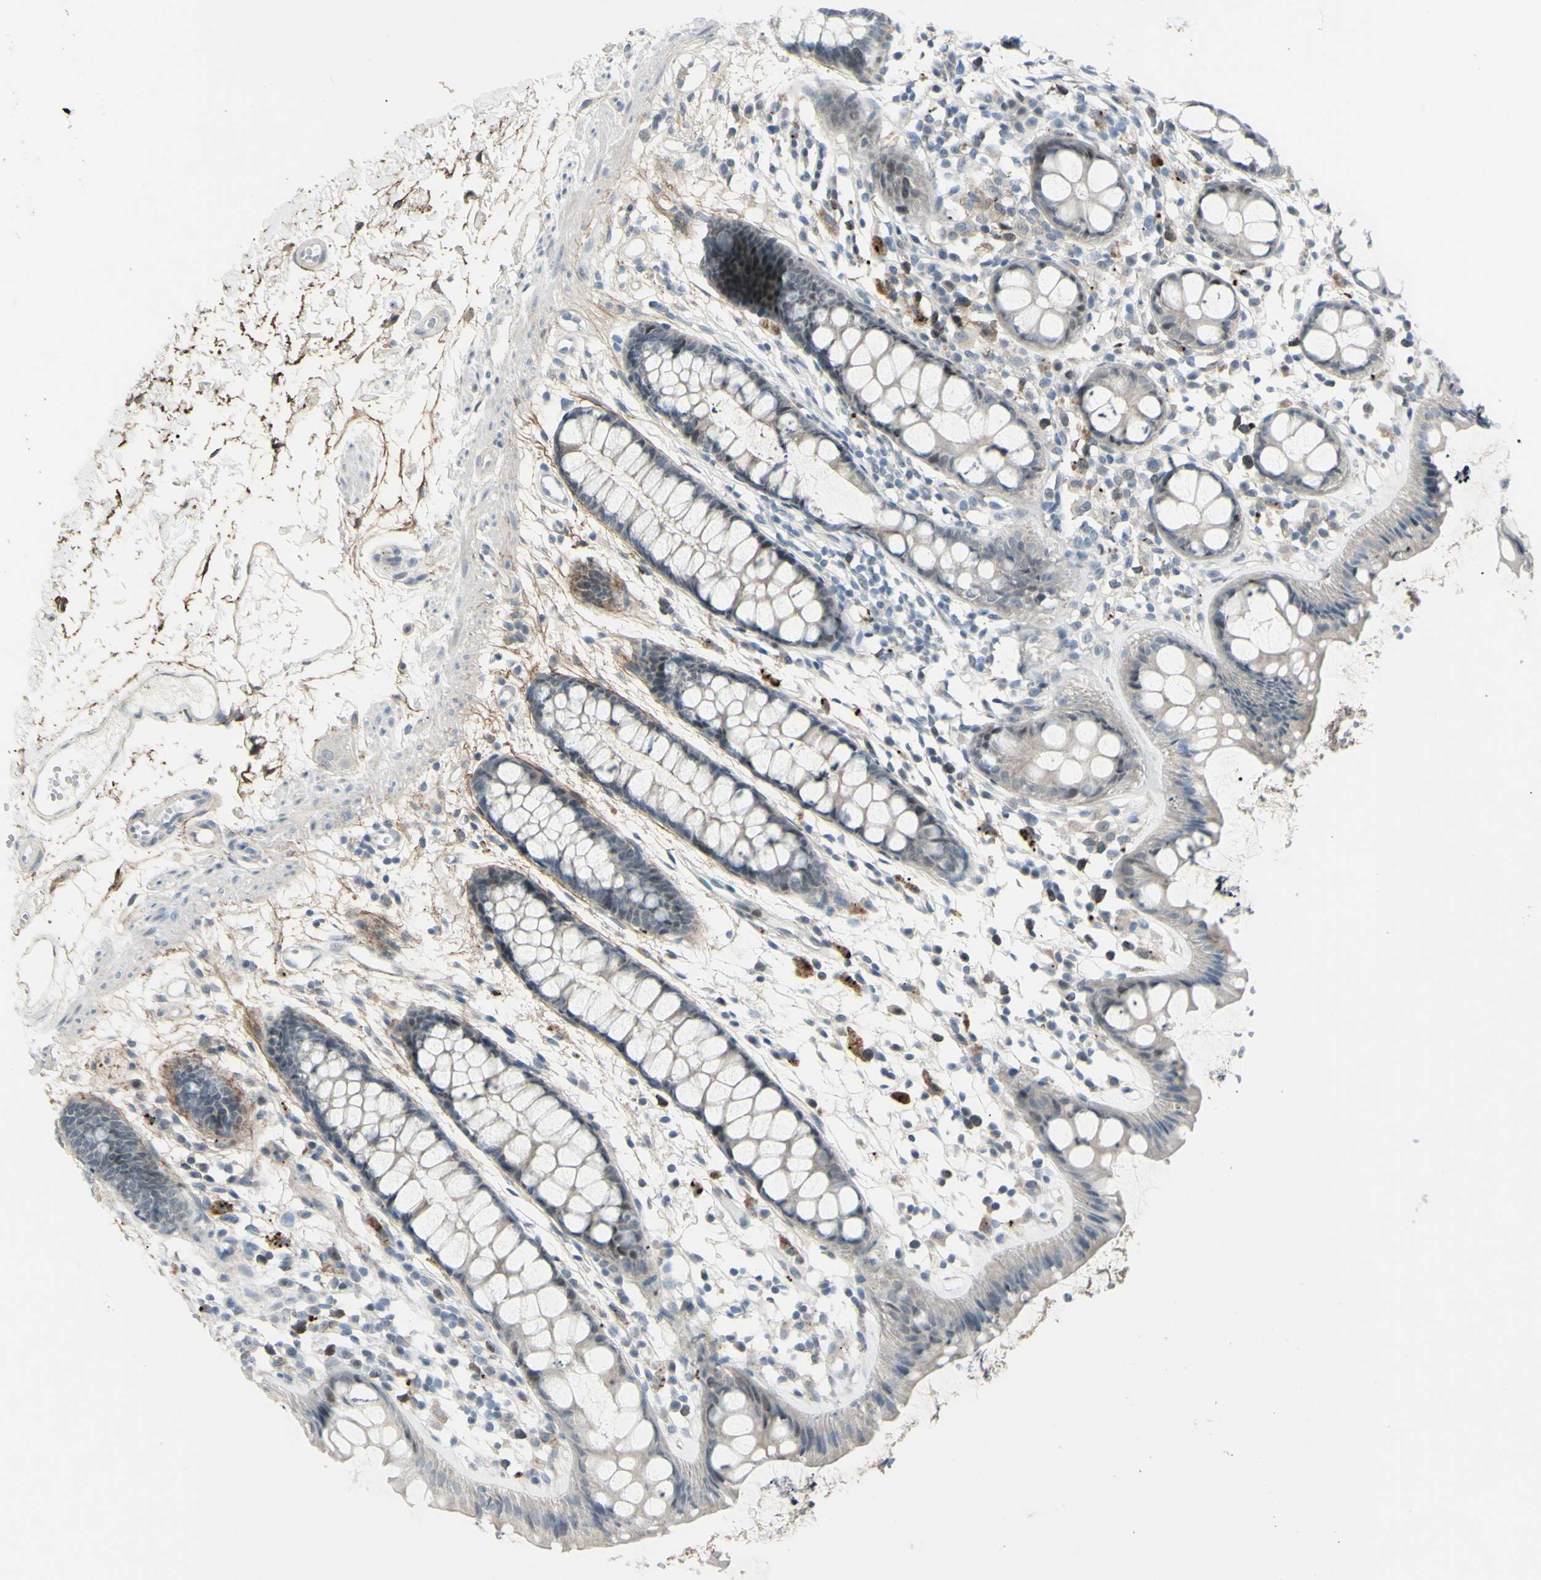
{"staining": {"intensity": "negative", "quantity": "none", "location": "none"}, "tissue": "rectum", "cell_type": "Glandular cells", "image_type": "normal", "snomed": [{"axis": "morphology", "description": "Normal tissue, NOS"}, {"axis": "topography", "description": "Rectum"}], "caption": "Micrograph shows no significant protein positivity in glandular cells of unremarkable rectum.", "gene": "ETNK1", "patient": {"sex": "female", "age": 66}}